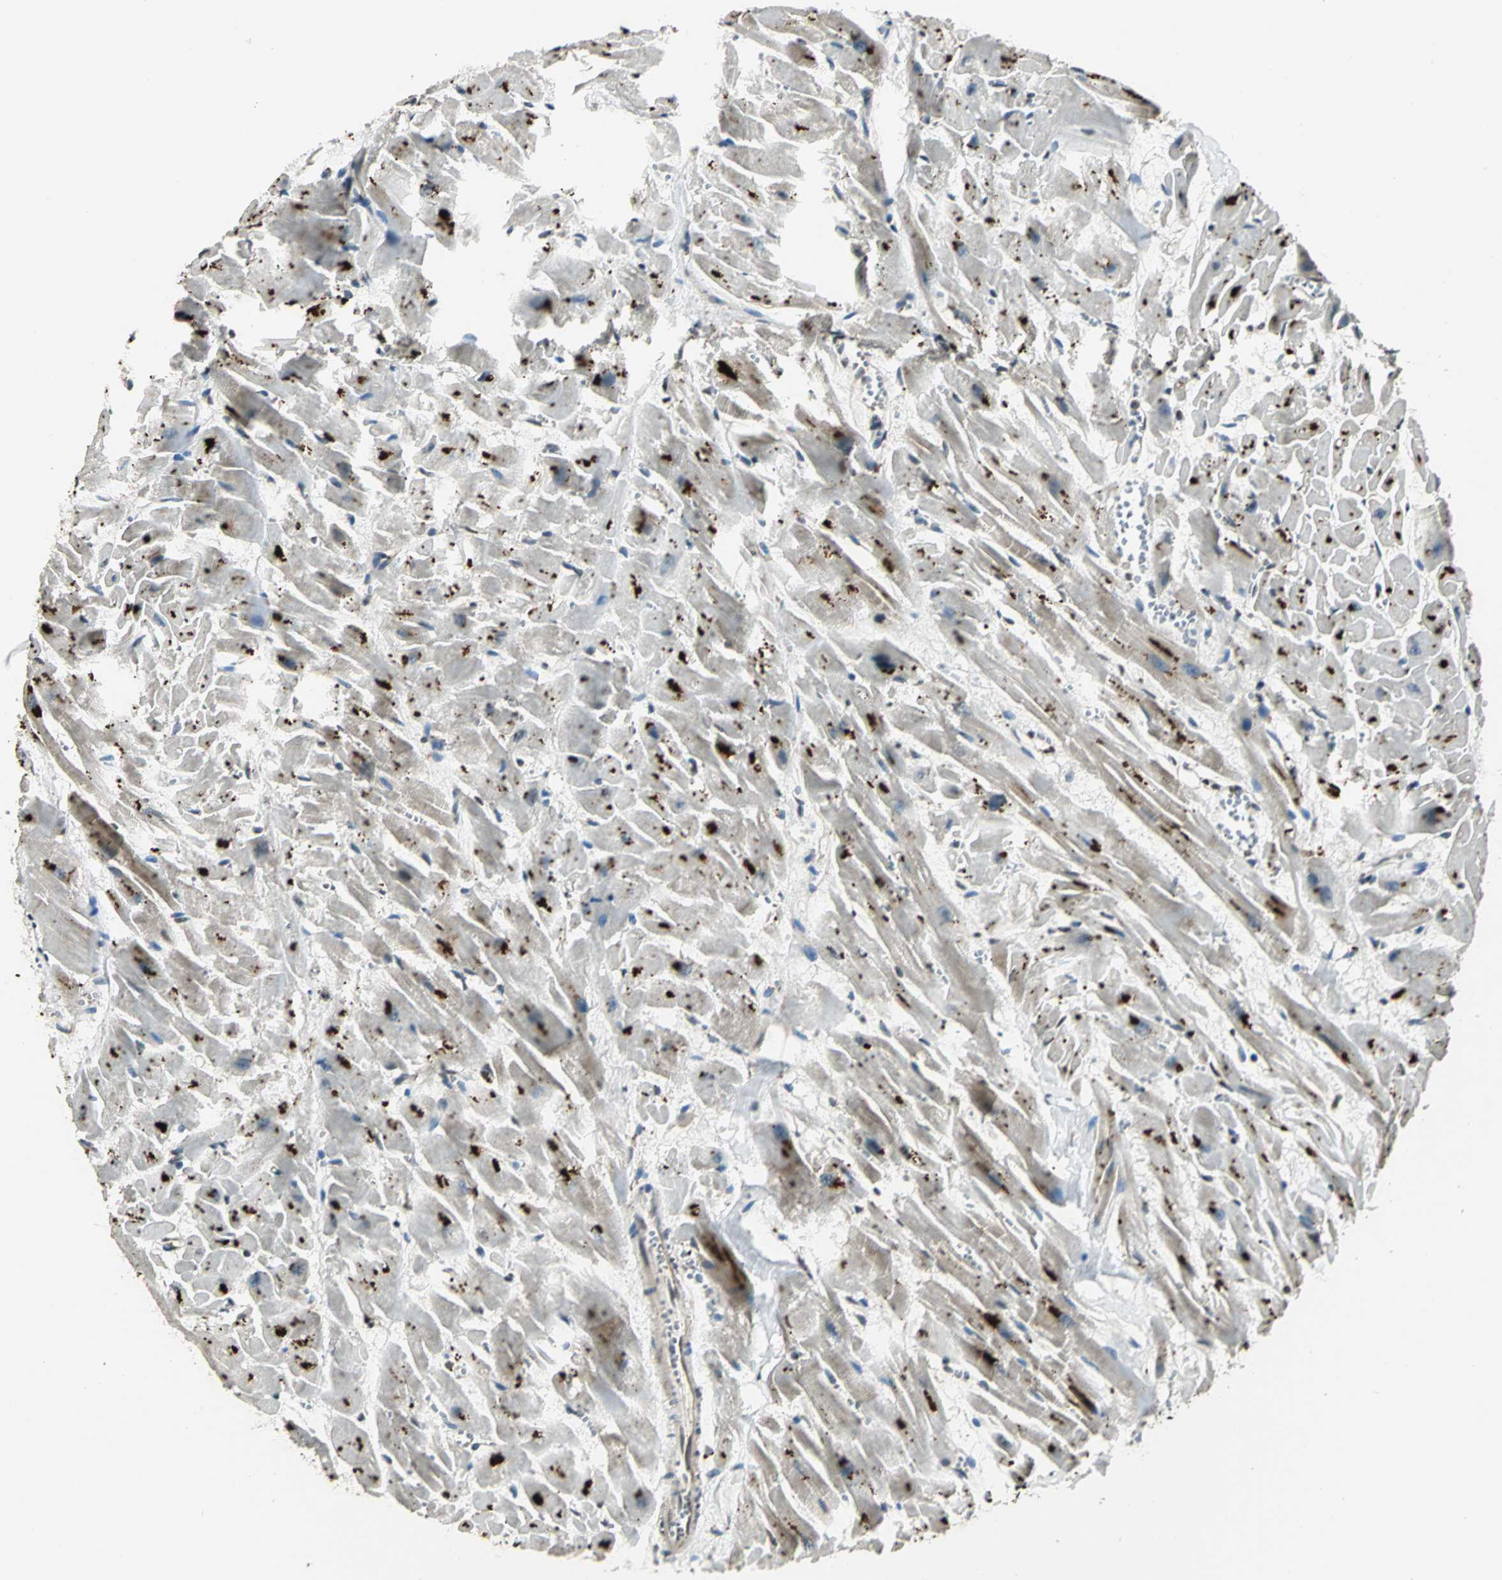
{"staining": {"intensity": "moderate", "quantity": "25%-75%", "location": "cytoplasmic/membranous"}, "tissue": "heart muscle", "cell_type": "Cardiomyocytes", "image_type": "normal", "snomed": [{"axis": "morphology", "description": "Normal tissue, NOS"}, {"axis": "topography", "description": "Heart"}], "caption": "IHC photomicrograph of unremarkable human heart muscle stained for a protein (brown), which demonstrates medium levels of moderate cytoplasmic/membranous staining in about 25%-75% of cardiomyocytes.", "gene": "PPP1R13L", "patient": {"sex": "female", "age": 19}}